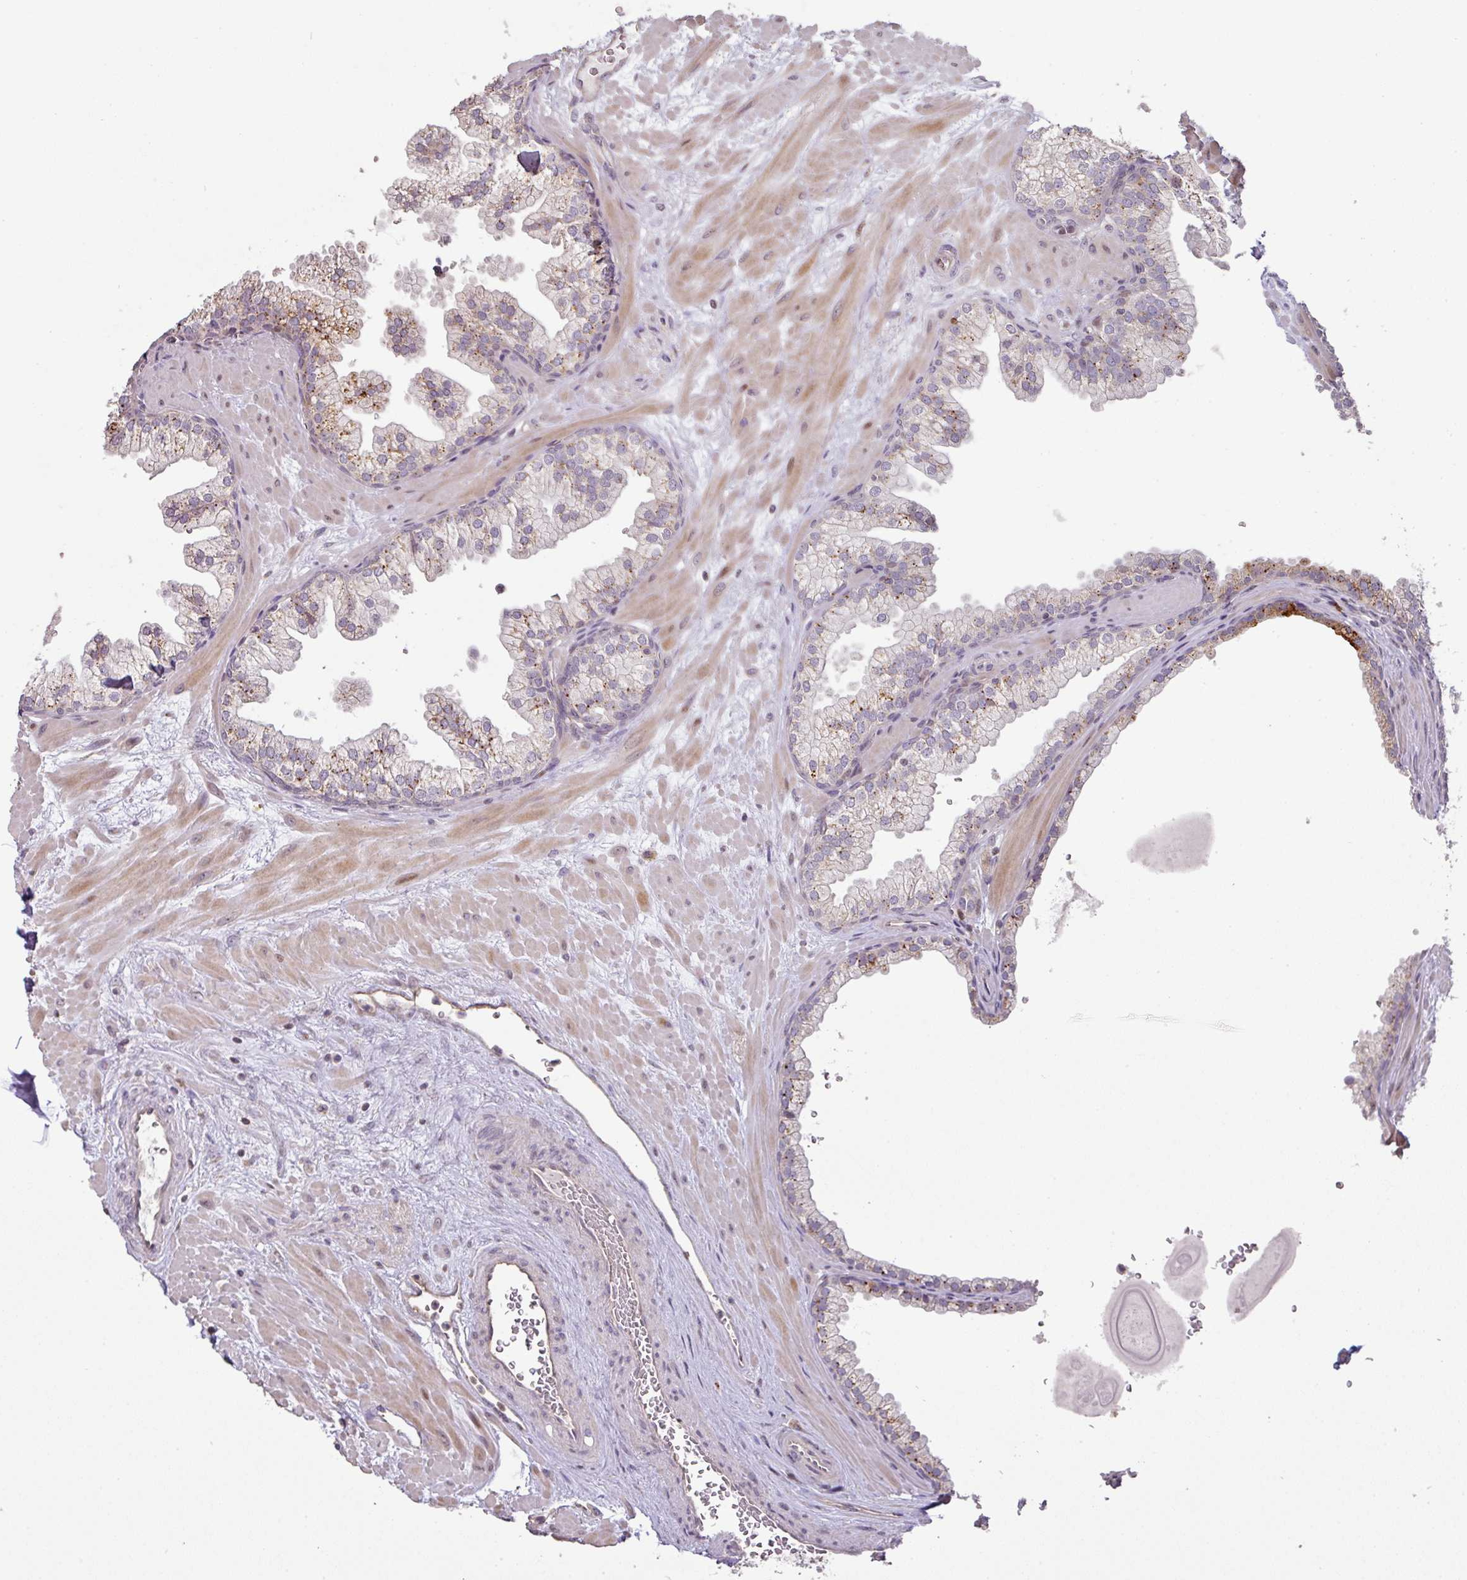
{"staining": {"intensity": "moderate", "quantity": "25%-75%", "location": "cytoplasmic/membranous"}, "tissue": "prostate", "cell_type": "Glandular cells", "image_type": "normal", "snomed": [{"axis": "morphology", "description": "Normal tissue, NOS"}, {"axis": "topography", "description": "Prostate"}, {"axis": "topography", "description": "Peripheral nerve tissue"}], "caption": "A micrograph showing moderate cytoplasmic/membranous expression in about 25%-75% of glandular cells in benign prostate, as visualized by brown immunohistochemical staining.", "gene": "CXCR5", "patient": {"sex": "male", "age": 61}}